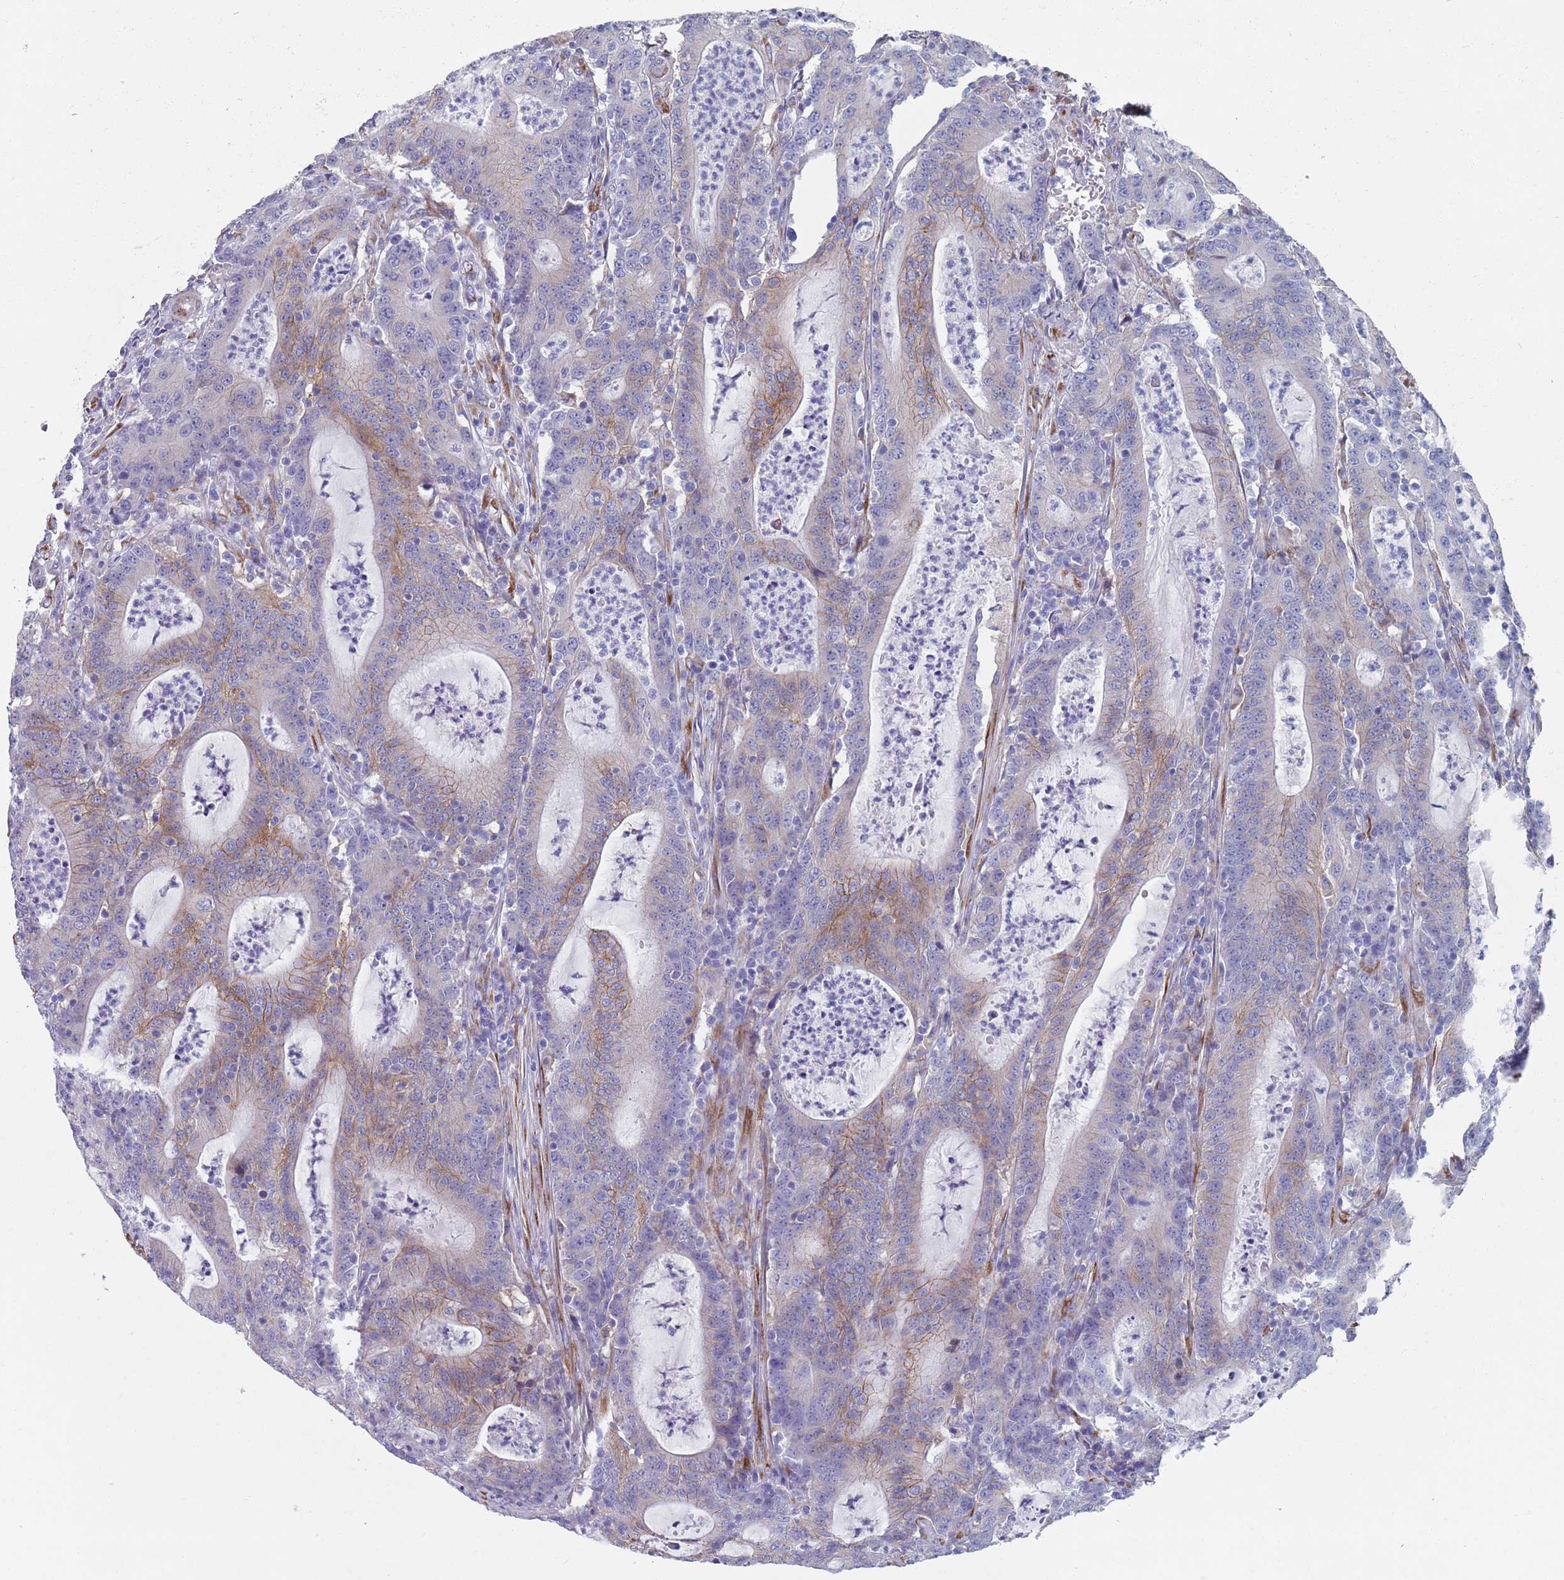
{"staining": {"intensity": "moderate", "quantity": "<25%", "location": "cytoplasmic/membranous"}, "tissue": "colorectal cancer", "cell_type": "Tumor cells", "image_type": "cancer", "snomed": [{"axis": "morphology", "description": "Adenocarcinoma, NOS"}, {"axis": "topography", "description": "Colon"}], "caption": "Human colorectal adenocarcinoma stained with a protein marker demonstrates moderate staining in tumor cells.", "gene": "PLOD1", "patient": {"sex": "male", "age": 83}}